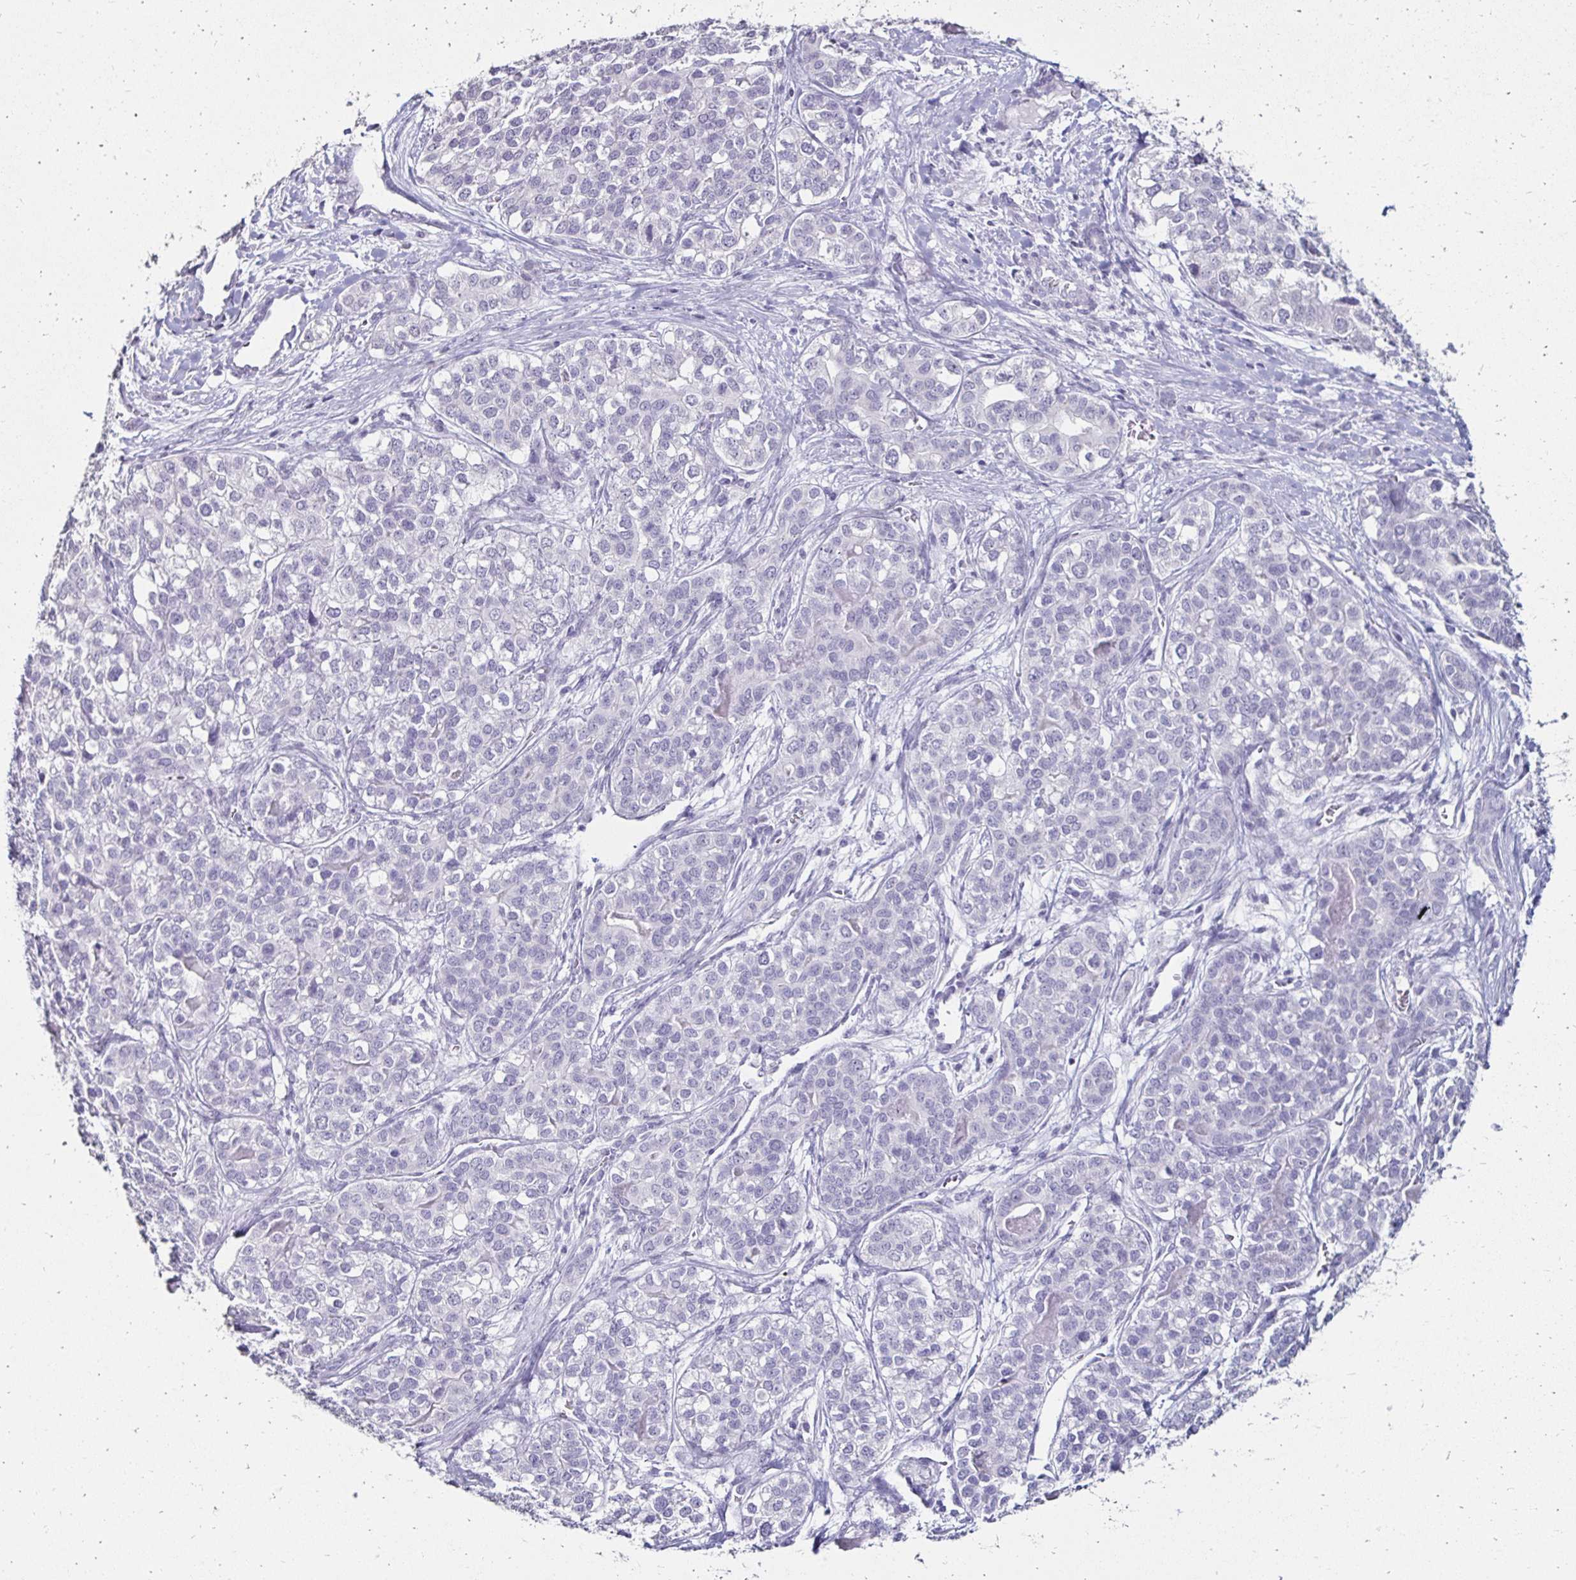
{"staining": {"intensity": "negative", "quantity": "none", "location": "none"}, "tissue": "liver cancer", "cell_type": "Tumor cells", "image_type": "cancer", "snomed": [{"axis": "morphology", "description": "Cholangiocarcinoma"}, {"axis": "topography", "description": "Liver"}], "caption": "IHC image of cholangiocarcinoma (liver) stained for a protein (brown), which displays no positivity in tumor cells.", "gene": "TOMM34", "patient": {"sex": "male", "age": 56}}